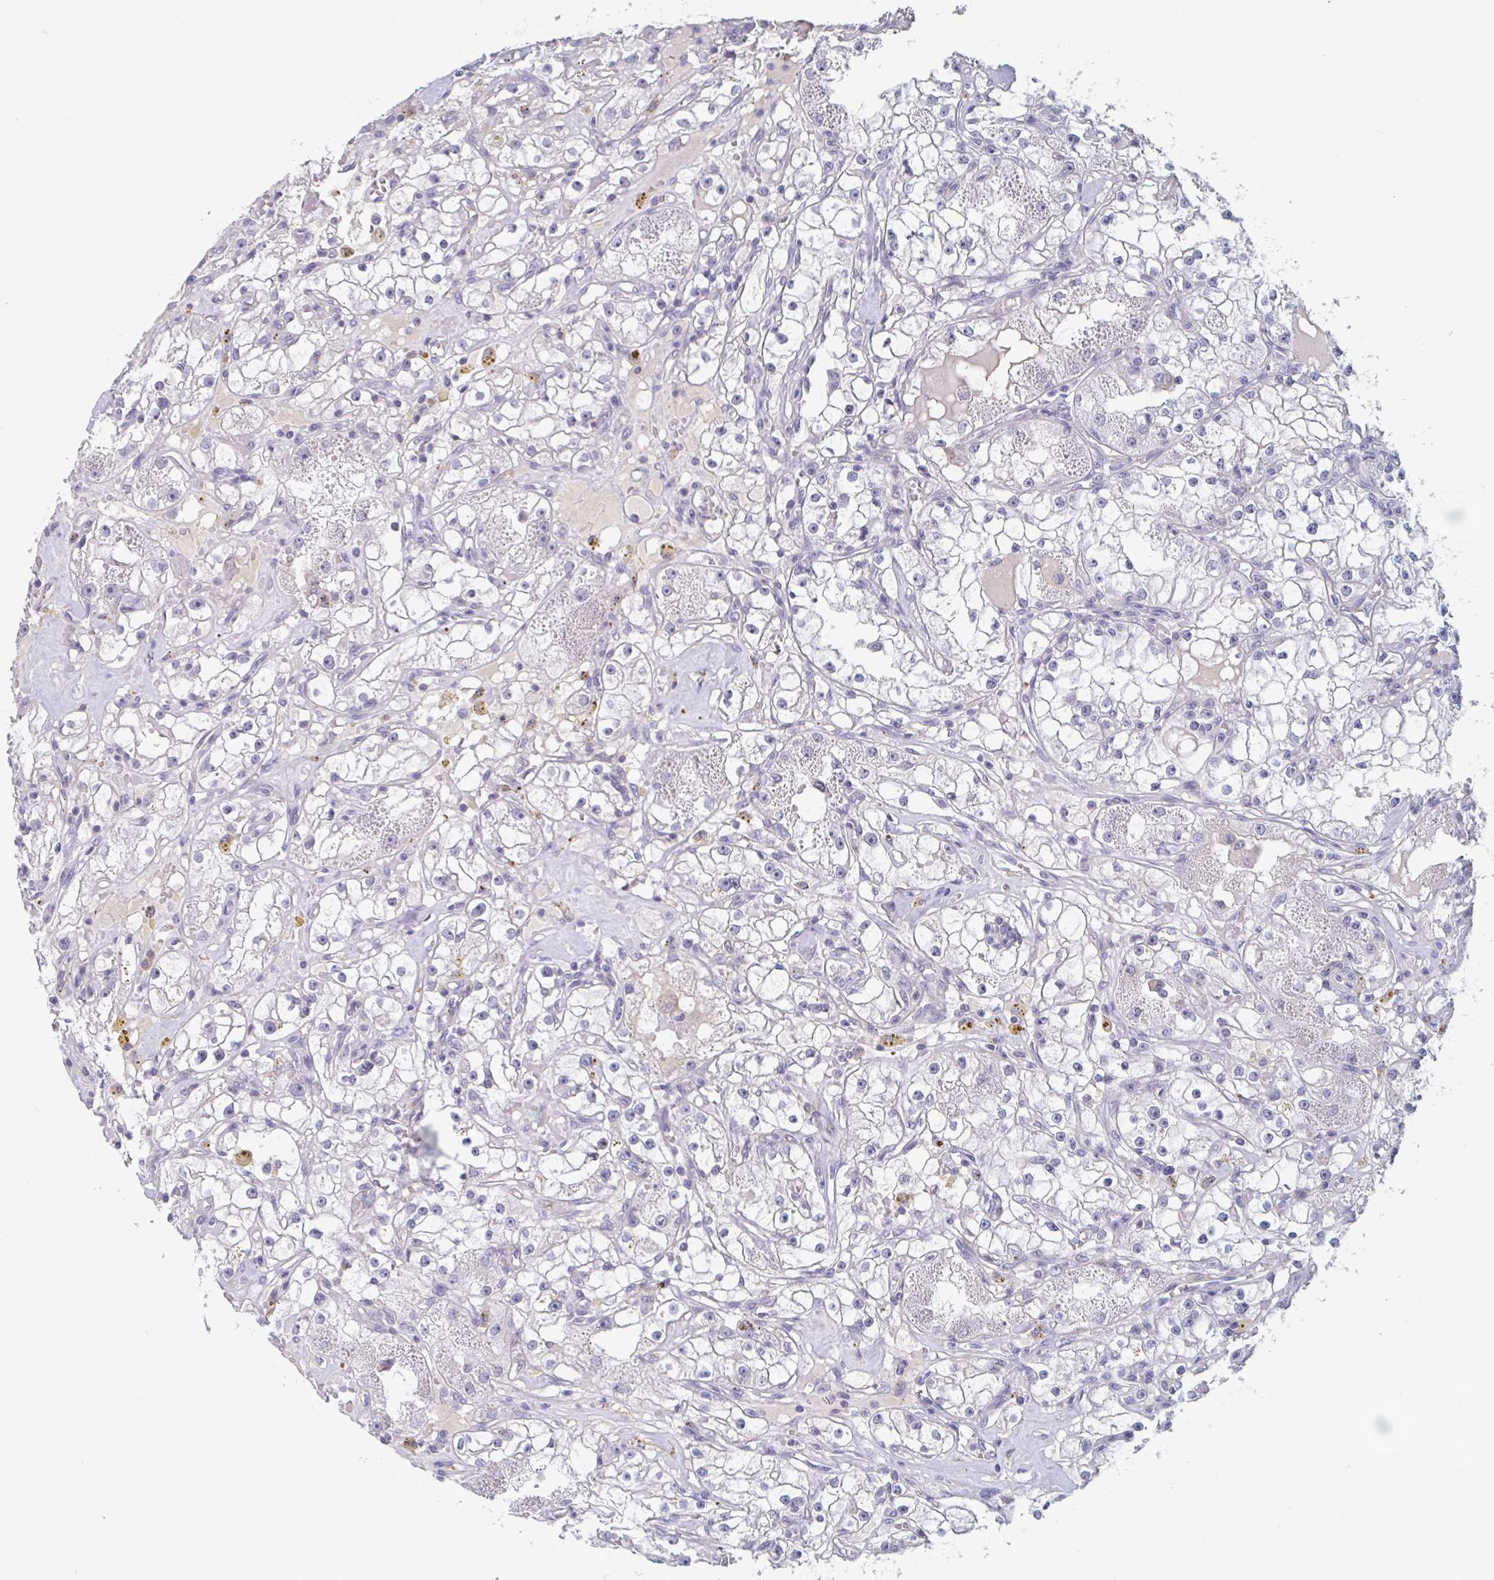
{"staining": {"intensity": "negative", "quantity": "none", "location": "none"}, "tissue": "renal cancer", "cell_type": "Tumor cells", "image_type": "cancer", "snomed": [{"axis": "morphology", "description": "Adenocarcinoma, NOS"}, {"axis": "topography", "description": "Kidney"}], "caption": "IHC of human renal cancer exhibits no staining in tumor cells.", "gene": "KDM4D", "patient": {"sex": "male", "age": 56}}